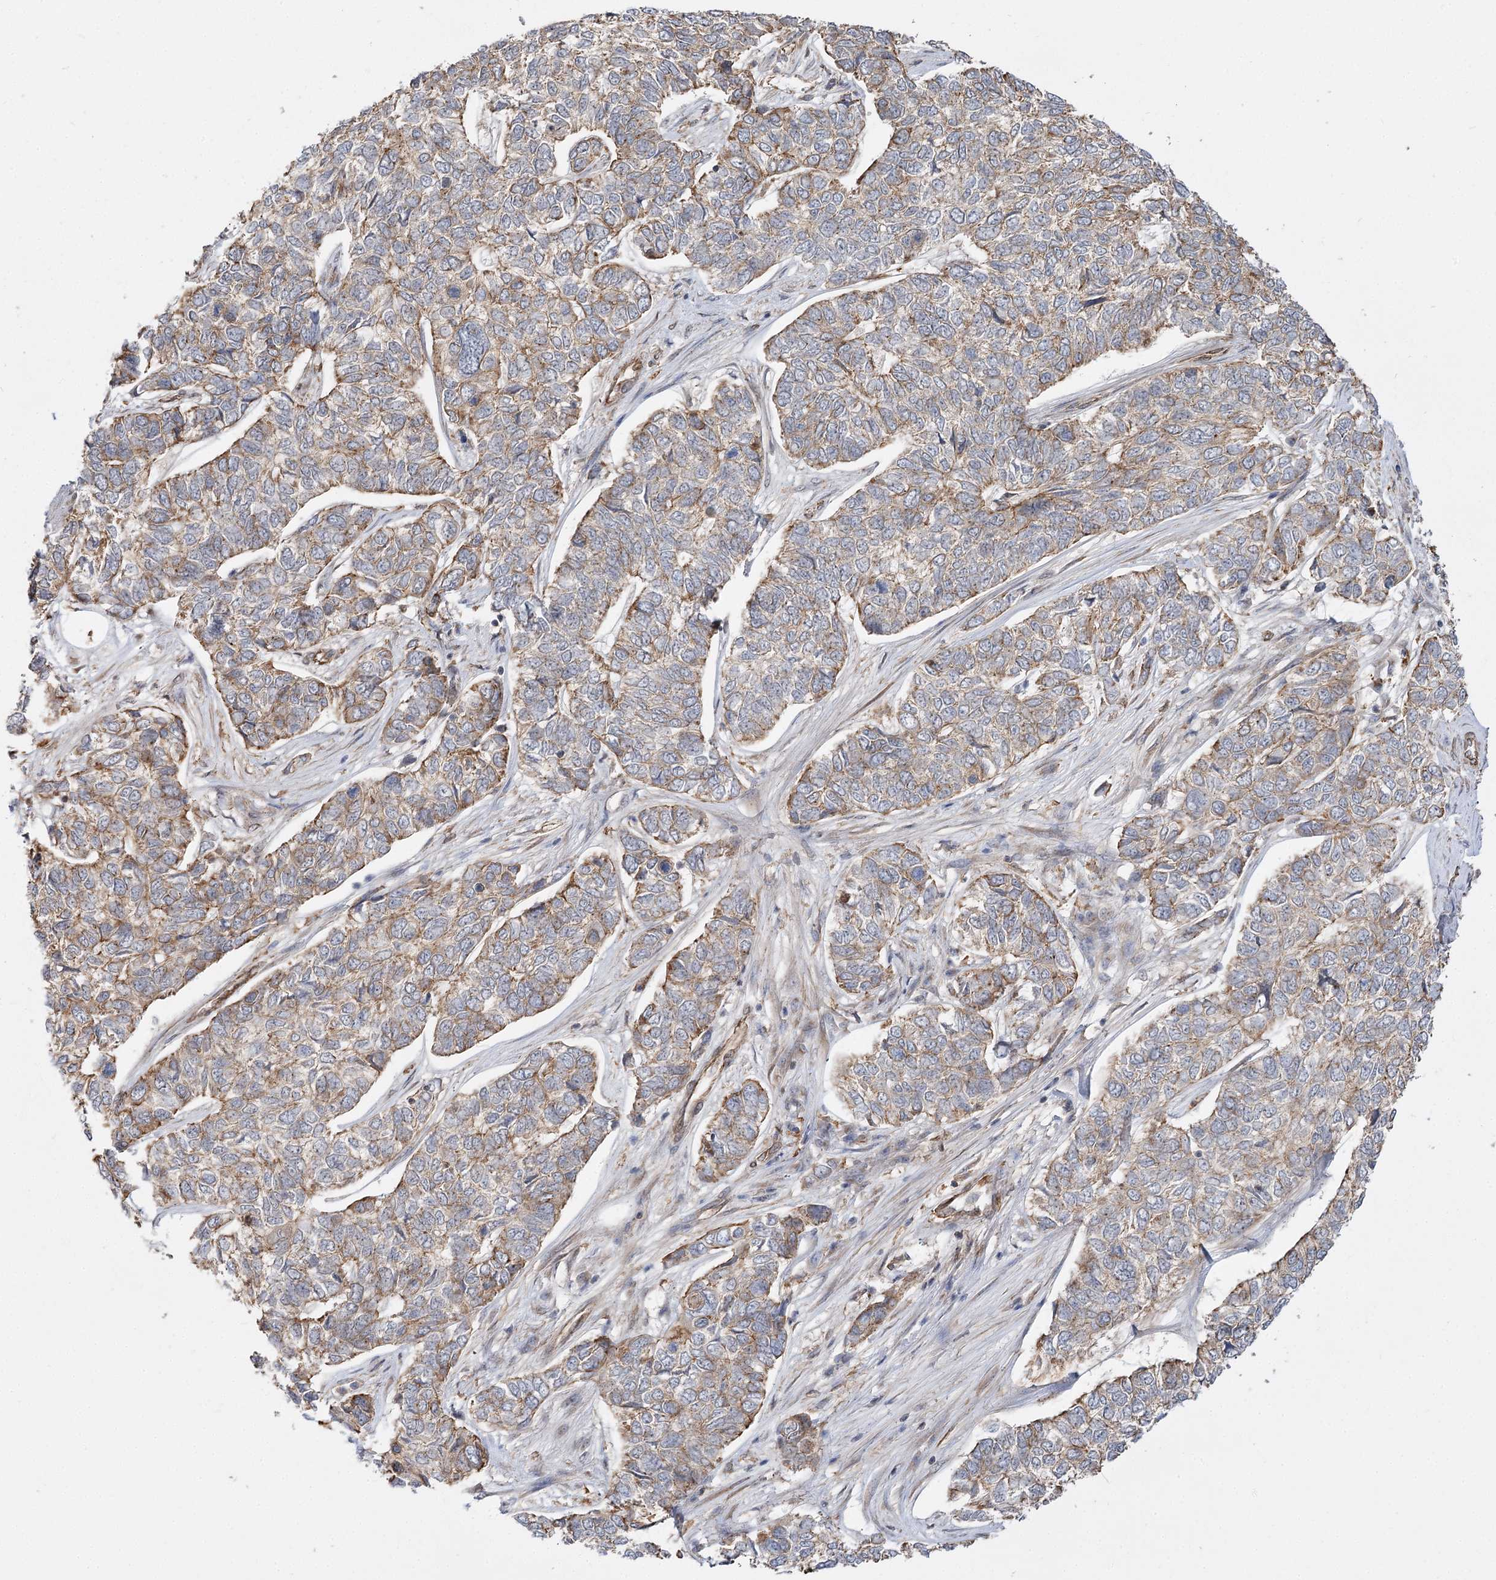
{"staining": {"intensity": "moderate", "quantity": "25%-75%", "location": "cytoplasmic/membranous"}, "tissue": "skin cancer", "cell_type": "Tumor cells", "image_type": "cancer", "snomed": [{"axis": "morphology", "description": "Basal cell carcinoma"}, {"axis": "topography", "description": "Skin"}], "caption": "Skin cancer (basal cell carcinoma) stained with a protein marker displays moderate staining in tumor cells.", "gene": "SH3BP5L", "patient": {"sex": "female", "age": 65}}